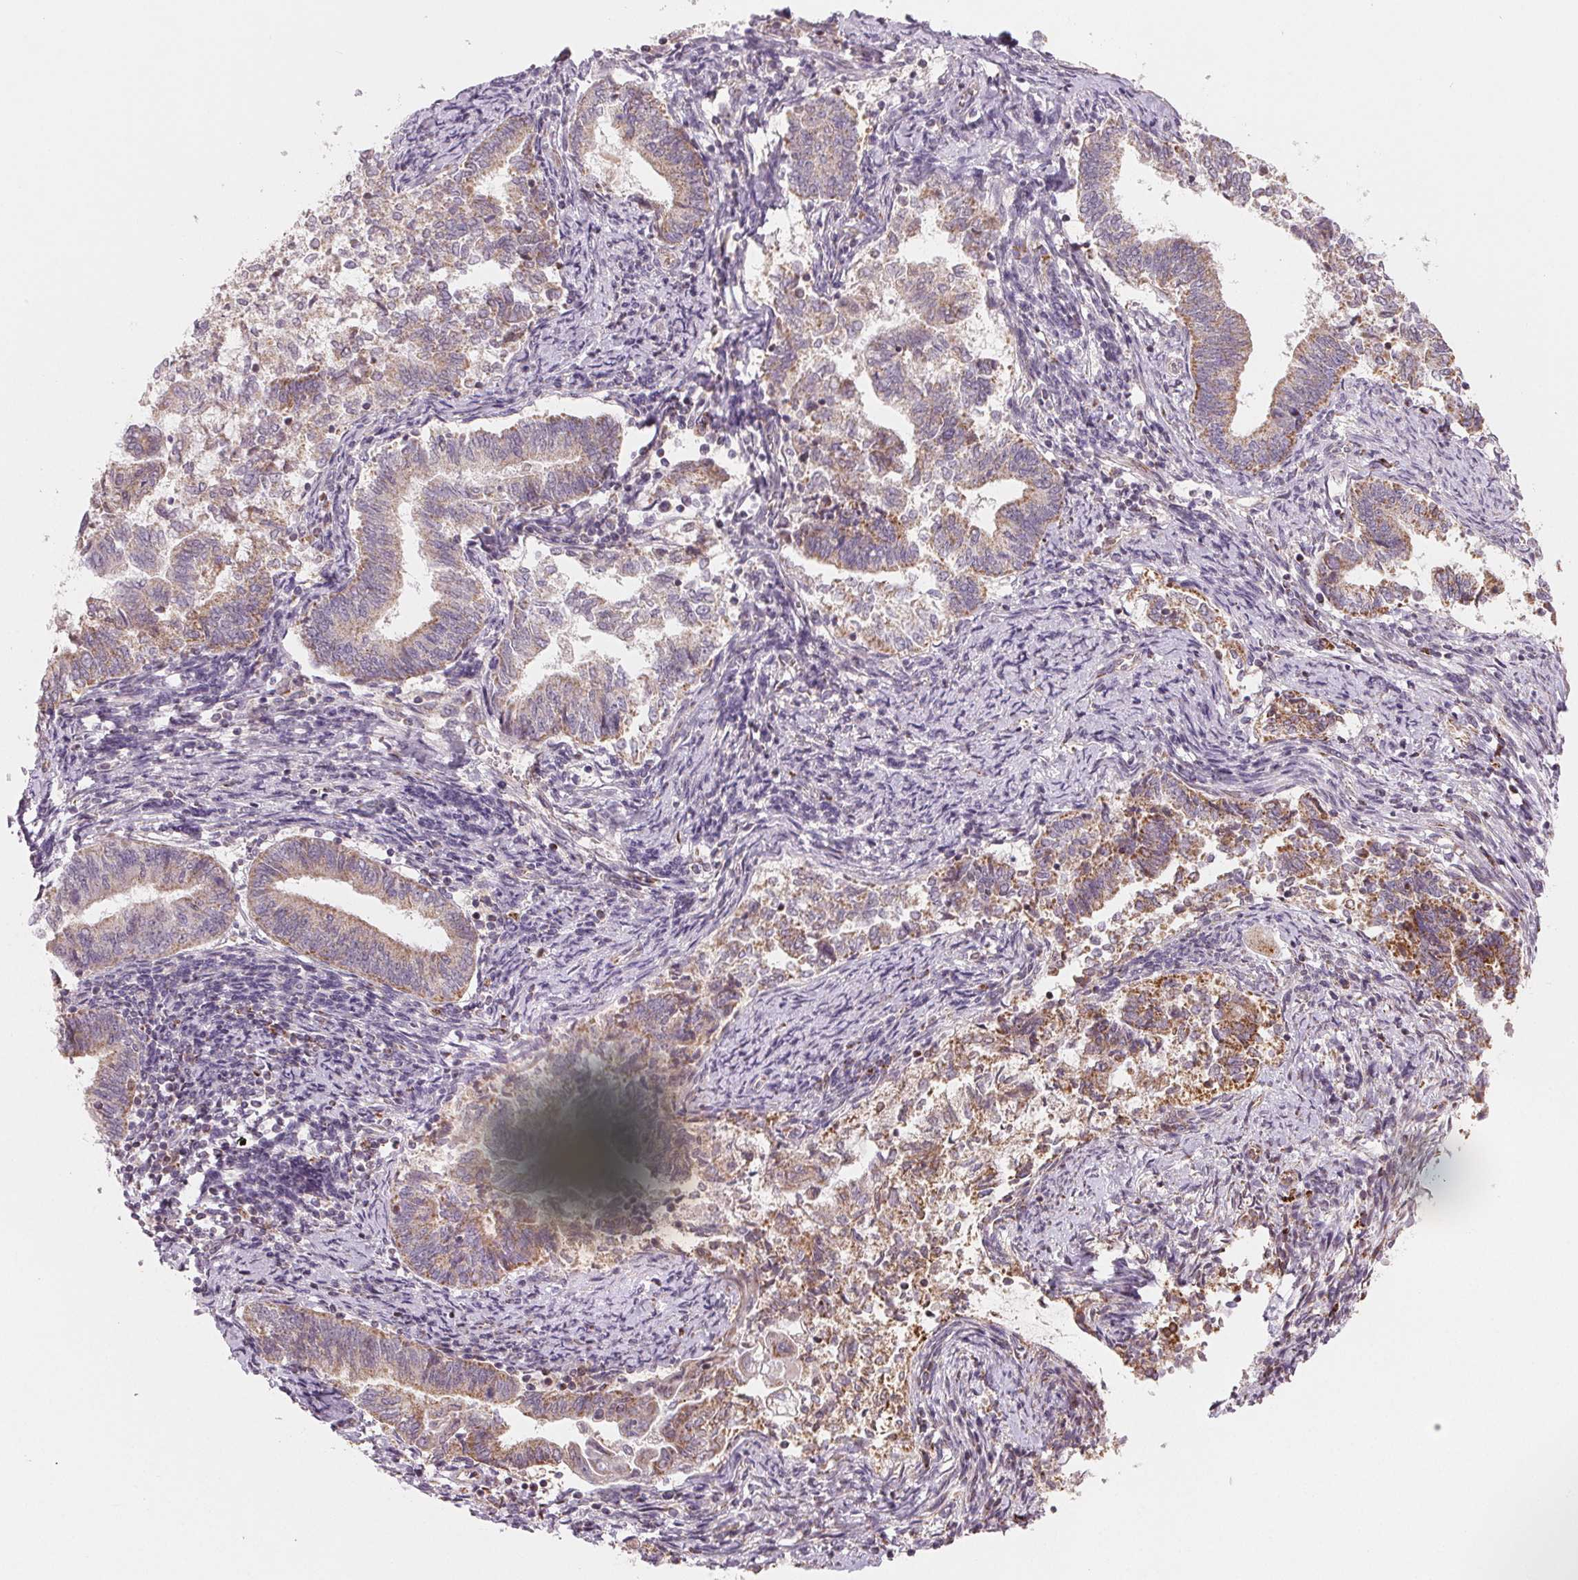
{"staining": {"intensity": "weak", "quantity": "<25%", "location": "cytoplasmic/membranous"}, "tissue": "endometrial cancer", "cell_type": "Tumor cells", "image_type": "cancer", "snomed": [{"axis": "morphology", "description": "Adenocarcinoma, NOS"}, {"axis": "topography", "description": "Endometrium"}], "caption": "This is an immunohistochemistry histopathology image of endometrial adenocarcinoma. There is no positivity in tumor cells.", "gene": "HINT2", "patient": {"sex": "female", "age": 65}}